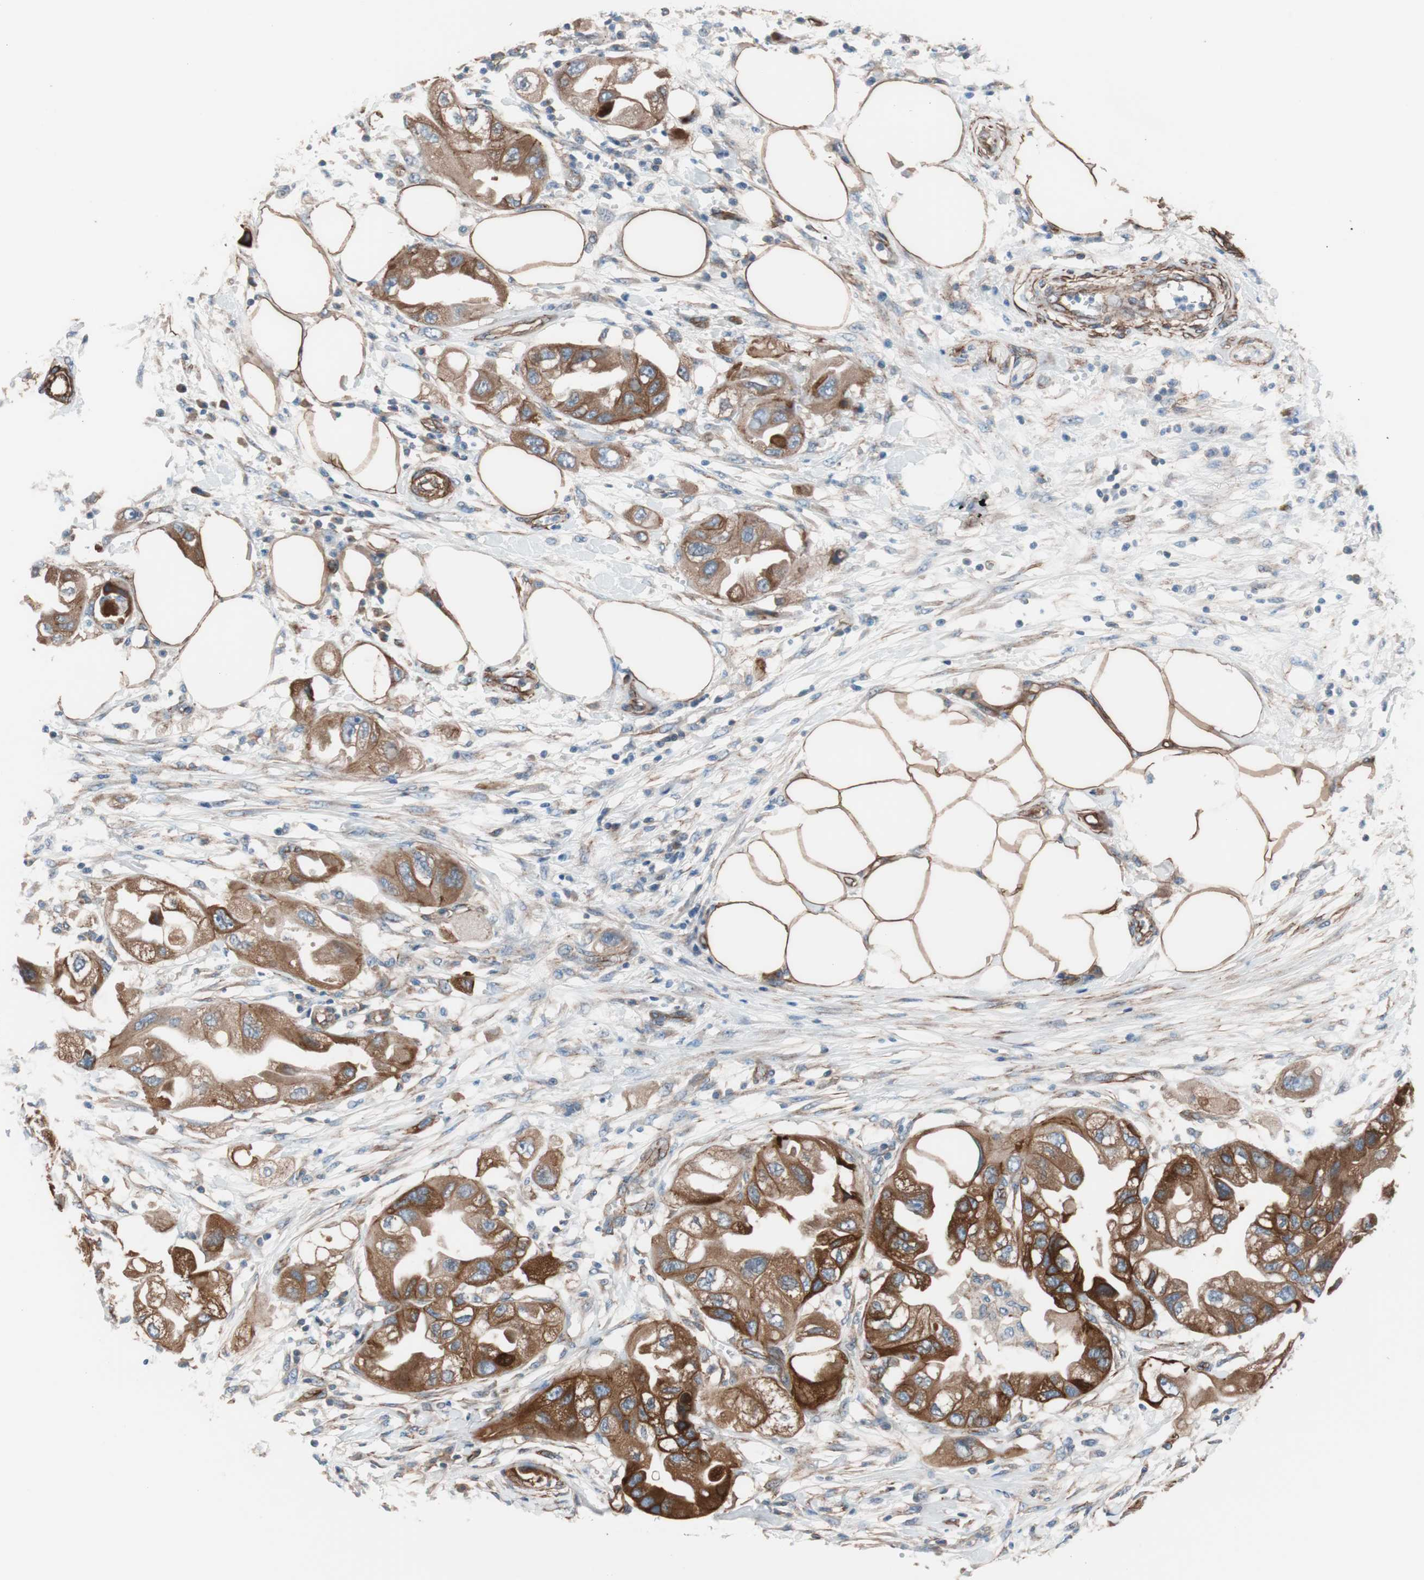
{"staining": {"intensity": "strong", "quantity": ">75%", "location": "cytoplasmic/membranous"}, "tissue": "endometrial cancer", "cell_type": "Tumor cells", "image_type": "cancer", "snomed": [{"axis": "morphology", "description": "Adenocarcinoma, NOS"}, {"axis": "topography", "description": "Endometrium"}], "caption": "A high-resolution micrograph shows immunohistochemistry (IHC) staining of endometrial adenocarcinoma, which reveals strong cytoplasmic/membranous positivity in approximately >75% of tumor cells. (Stains: DAB in brown, nuclei in blue, Microscopy: brightfield microscopy at high magnification).", "gene": "SPINT1", "patient": {"sex": "female", "age": 67}}